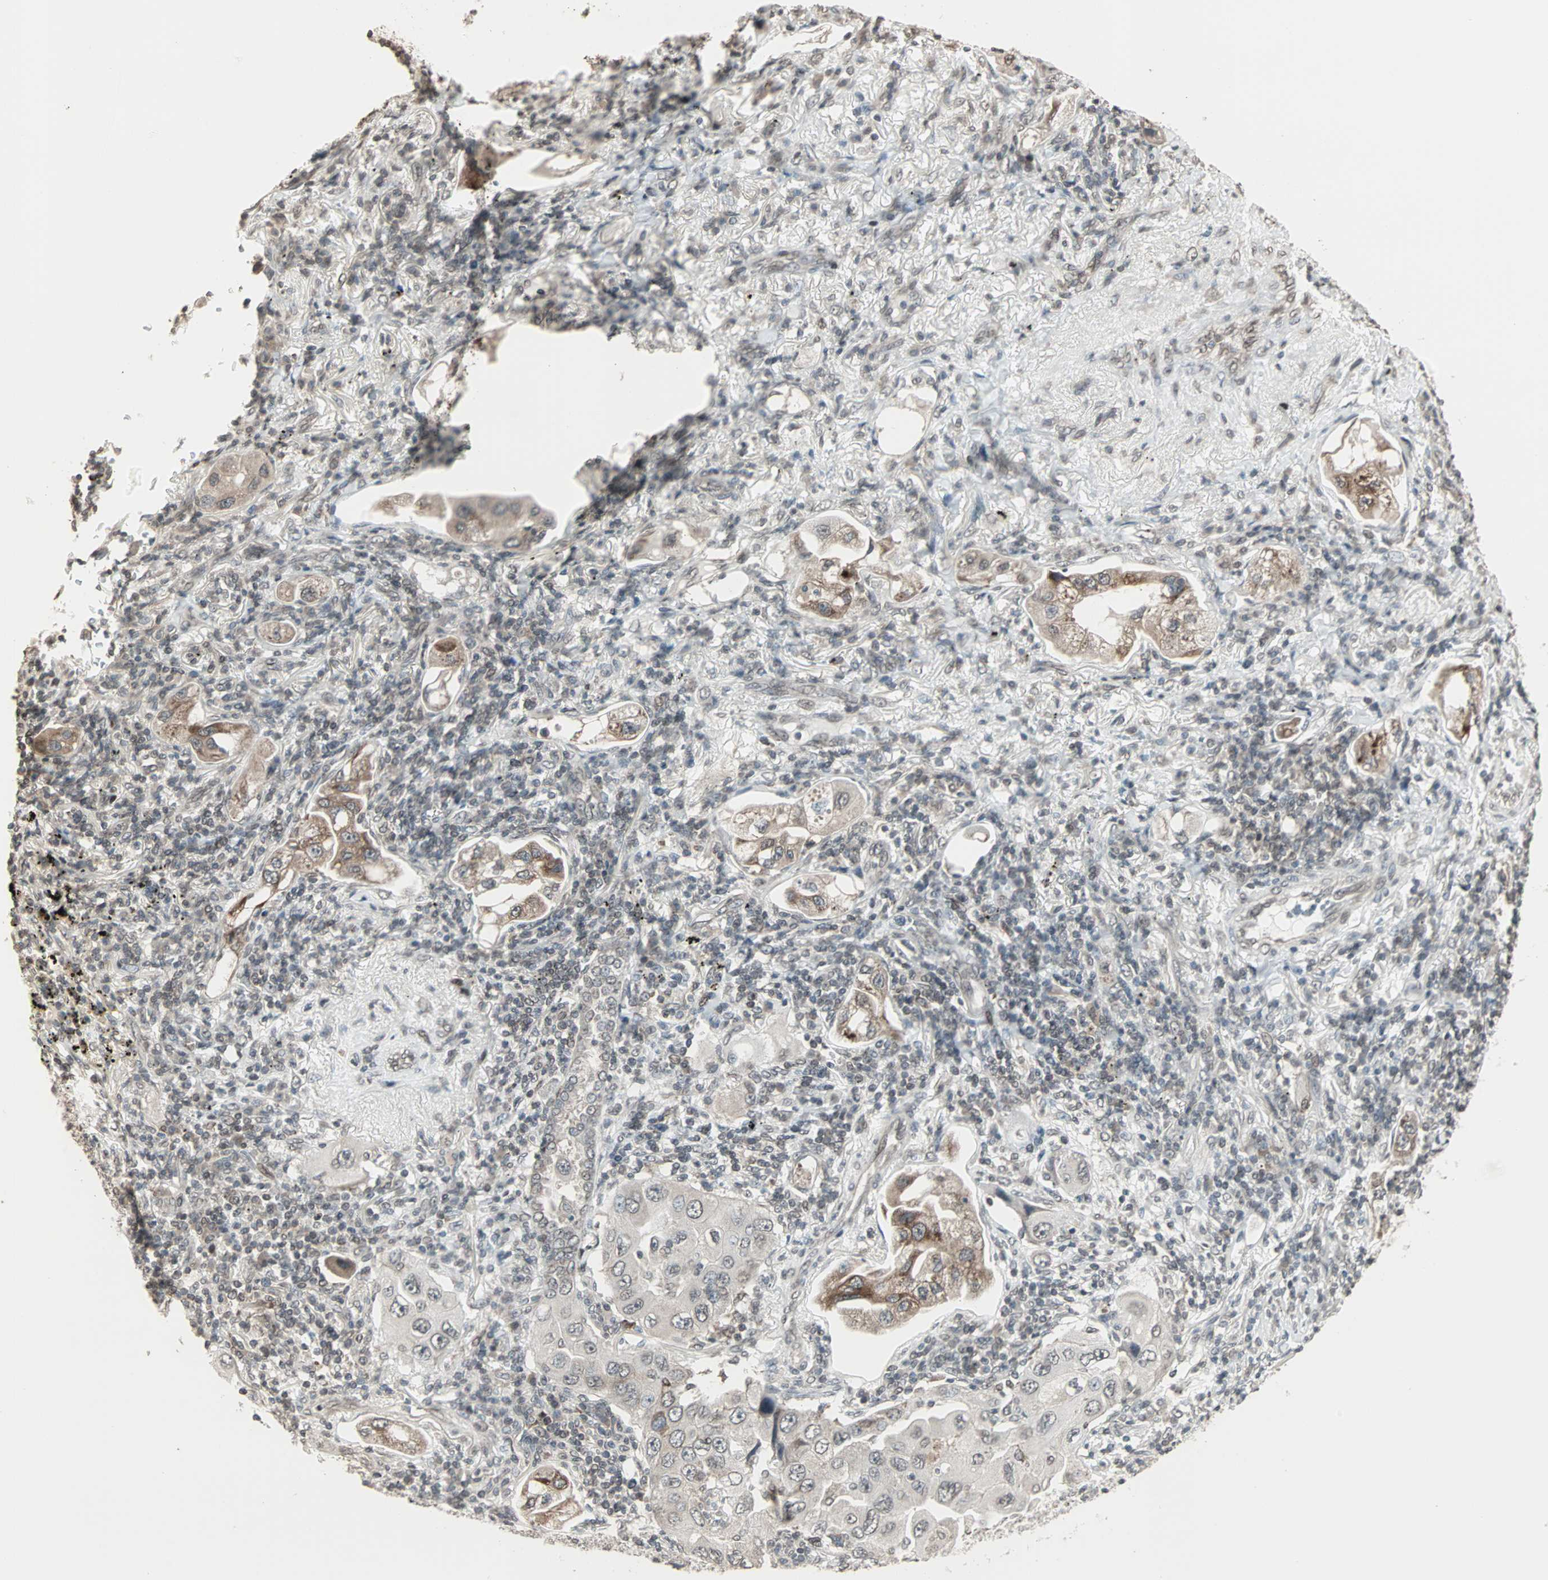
{"staining": {"intensity": "moderate", "quantity": "25%-75%", "location": "cytoplasmic/membranous"}, "tissue": "lung cancer", "cell_type": "Tumor cells", "image_type": "cancer", "snomed": [{"axis": "morphology", "description": "Adenocarcinoma, NOS"}, {"axis": "topography", "description": "Lung"}], "caption": "Lung cancer stained for a protein exhibits moderate cytoplasmic/membranous positivity in tumor cells. The staining is performed using DAB (3,3'-diaminobenzidine) brown chromogen to label protein expression. The nuclei are counter-stained blue using hematoxylin.", "gene": "CBLC", "patient": {"sex": "female", "age": 65}}